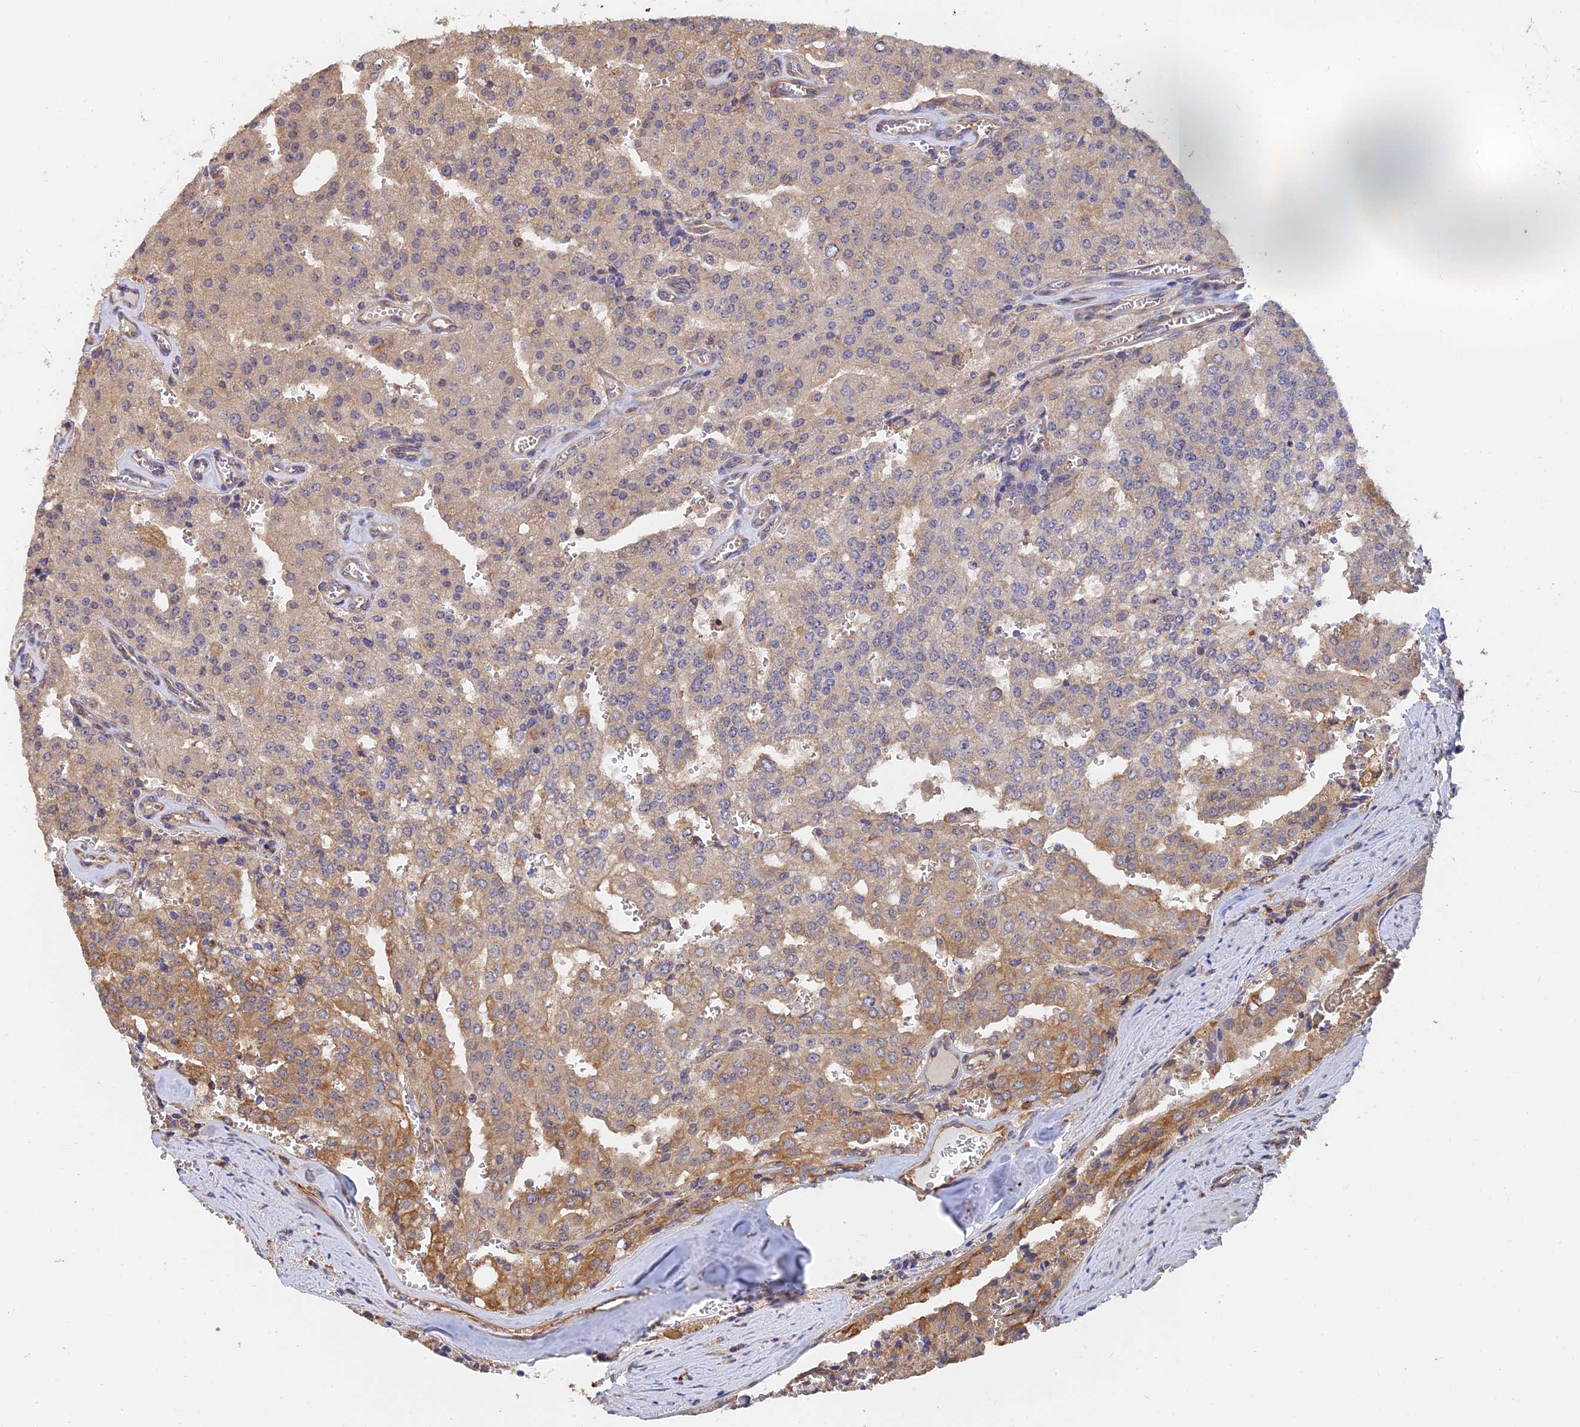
{"staining": {"intensity": "strong", "quantity": "<25%", "location": "cytoplasmic/membranous"}, "tissue": "prostate cancer", "cell_type": "Tumor cells", "image_type": "cancer", "snomed": [{"axis": "morphology", "description": "Adenocarcinoma, High grade"}, {"axis": "topography", "description": "Prostate"}], "caption": "Immunohistochemistry (IHC) of human prostate cancer exhibits medium levels of strong cytoplasmic/membranous staining in approximately <25% of tumor cells.", "gene": "WBP11", "patient": {"sex": "male", "age": 68}}